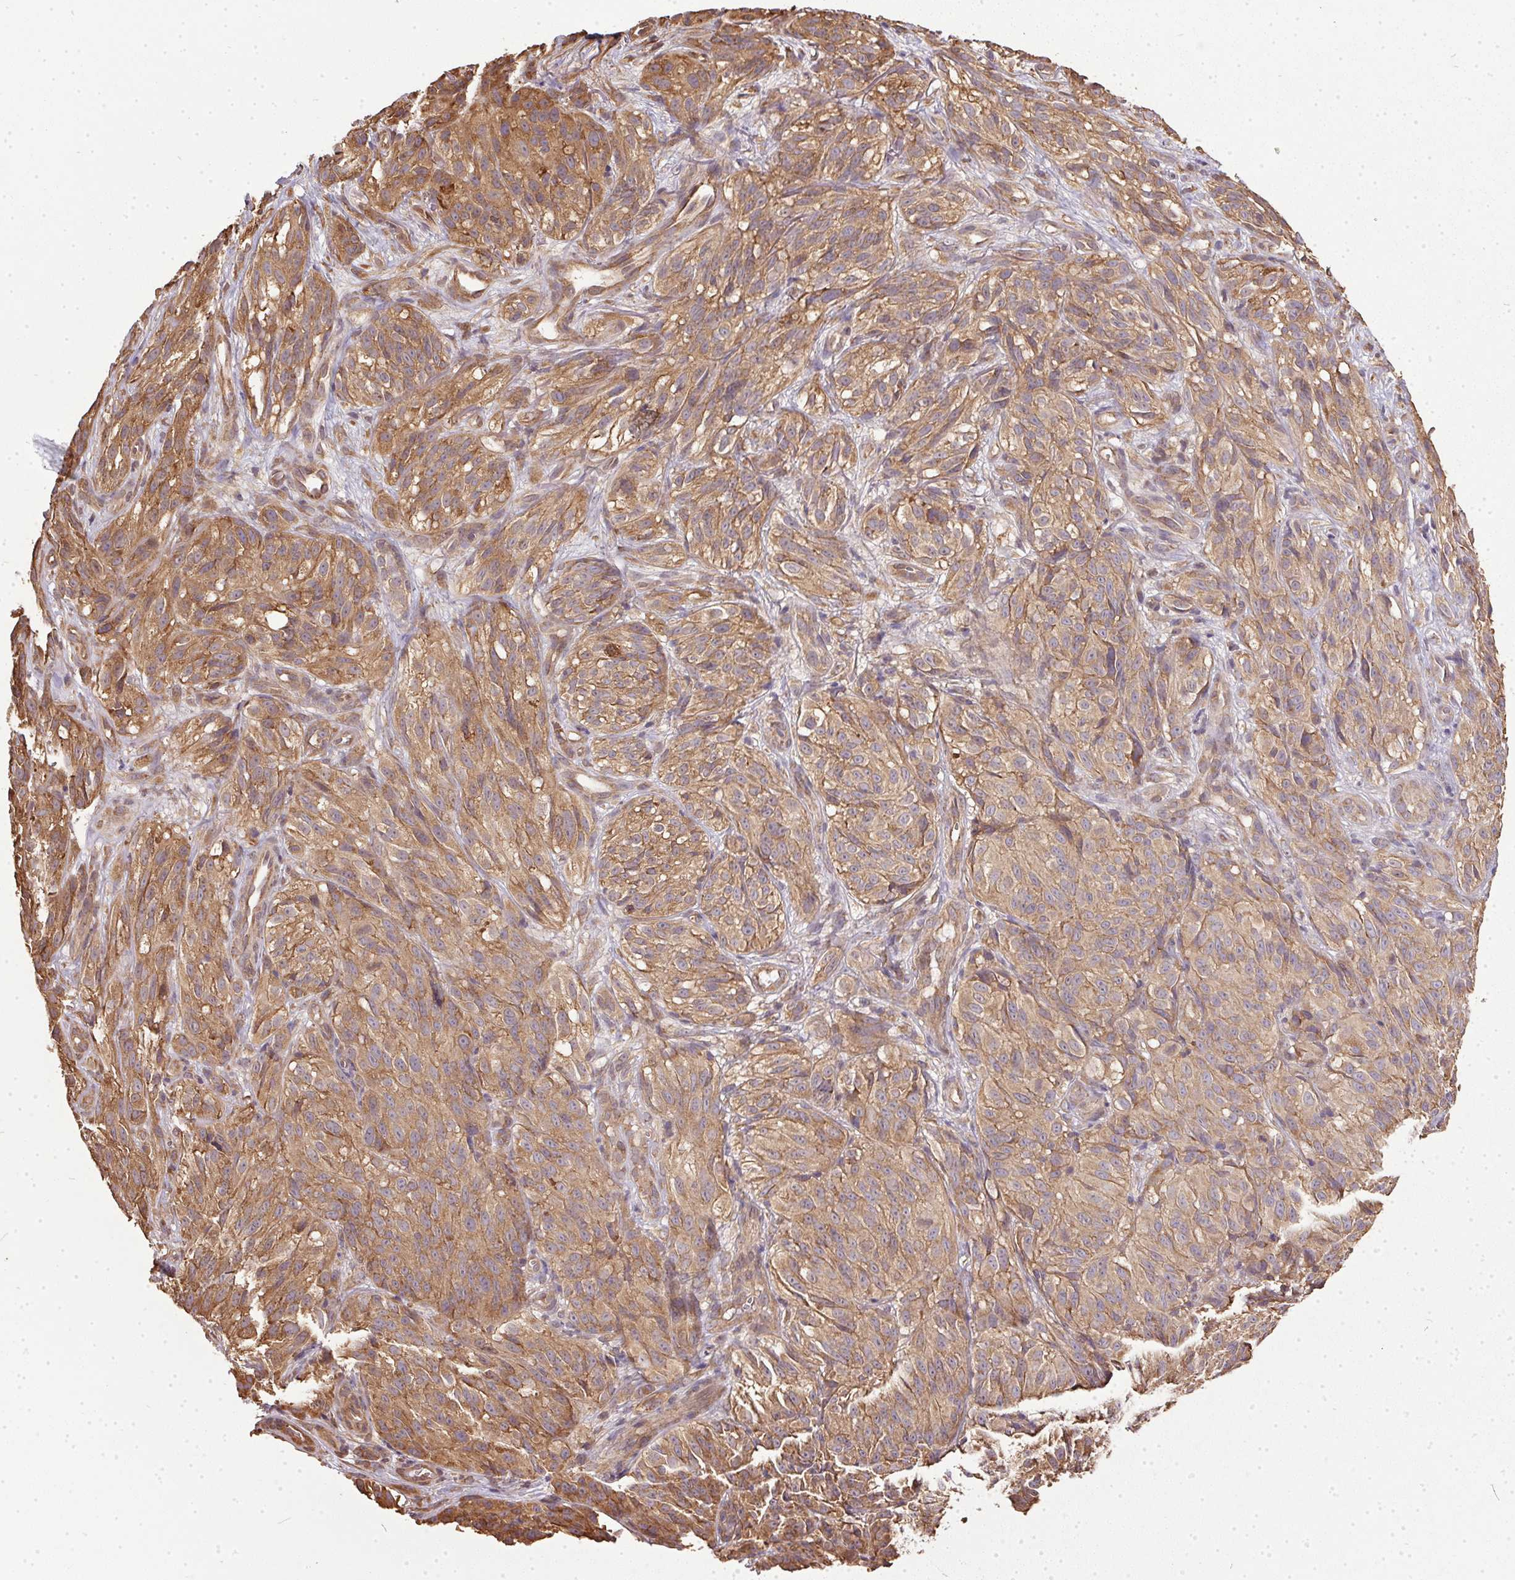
{"staining": {"intensity": "moderate", "quantity": ">75%", "location": "cytoplasmic/membranous"}, "tissue": "melanoma", "cell_type": "Tumor cells", "image_type": "cancer", "snomed": [{"axis": "morphology", "description": "Malignant melanoma, NOS"}, {"axis": "topography", "description": "Skin"}], "caption": "Moderate cytoplasmic/membranous protein positivity is present in about >75% of tumor cells in melanoma.", "gene": "EIF2S1", "patient": {"sex": "female", "age": 85}}